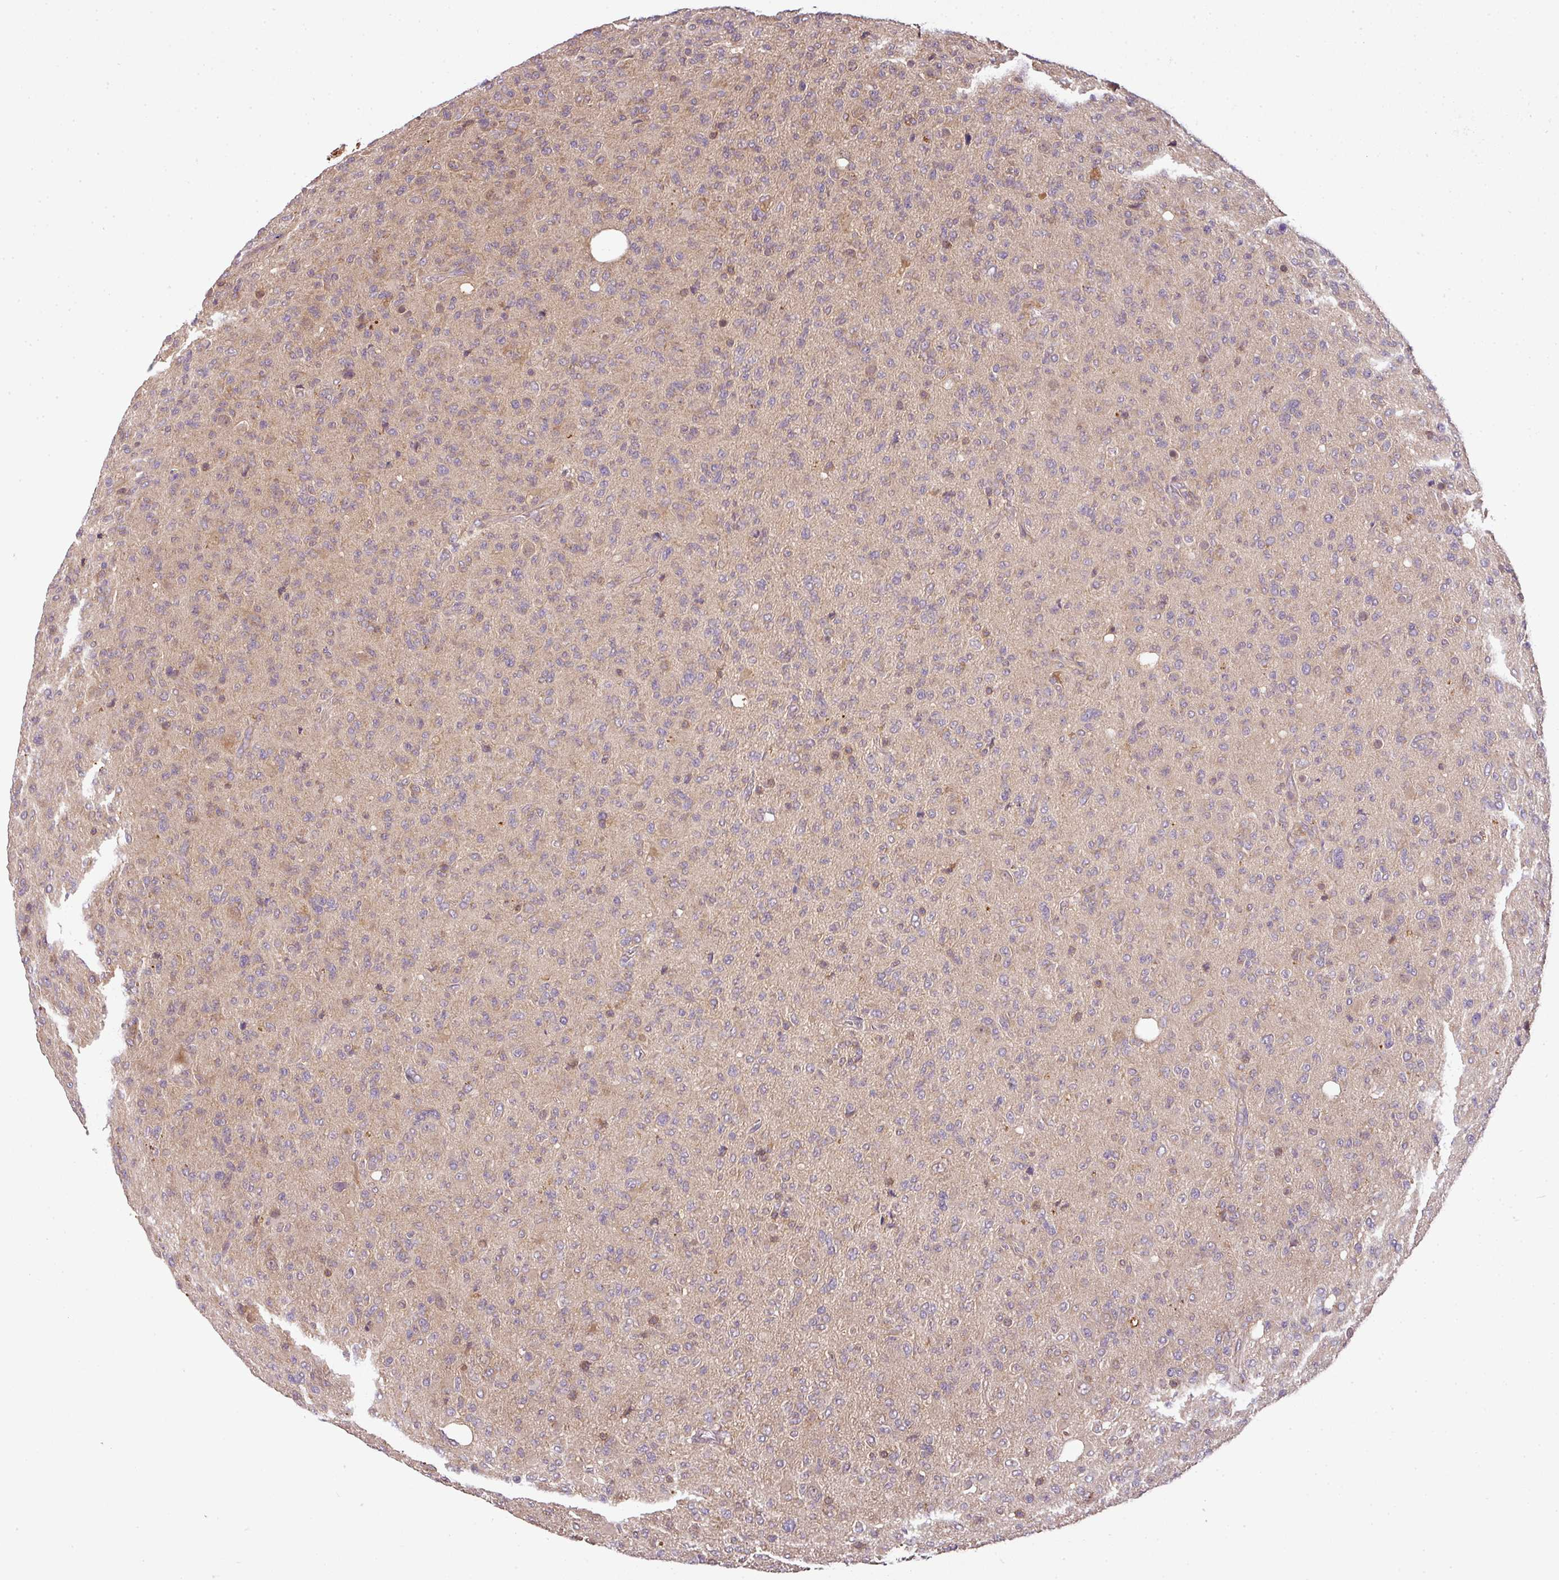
{"staining": {"intensity": "negative", "quantity": "none", "location": "none"}, "tissue": "glioma", "cell_type": "Tumor cells", "image_type": "cancer", "snomed": [{"axis": "morphology", "description": "Glioma, malignant, High grade"}, {"axis": "topography", "description": "Brain"}], "caption": "IHC image of neoplastic tissue: malignant high-grade glioma stained with DAB (3,3'-diaminobenzidine) exhibits no significant protein positivity in tumor cells.", "gene": "TCL1B", "patient": {"sex": "female", "age": 57}}